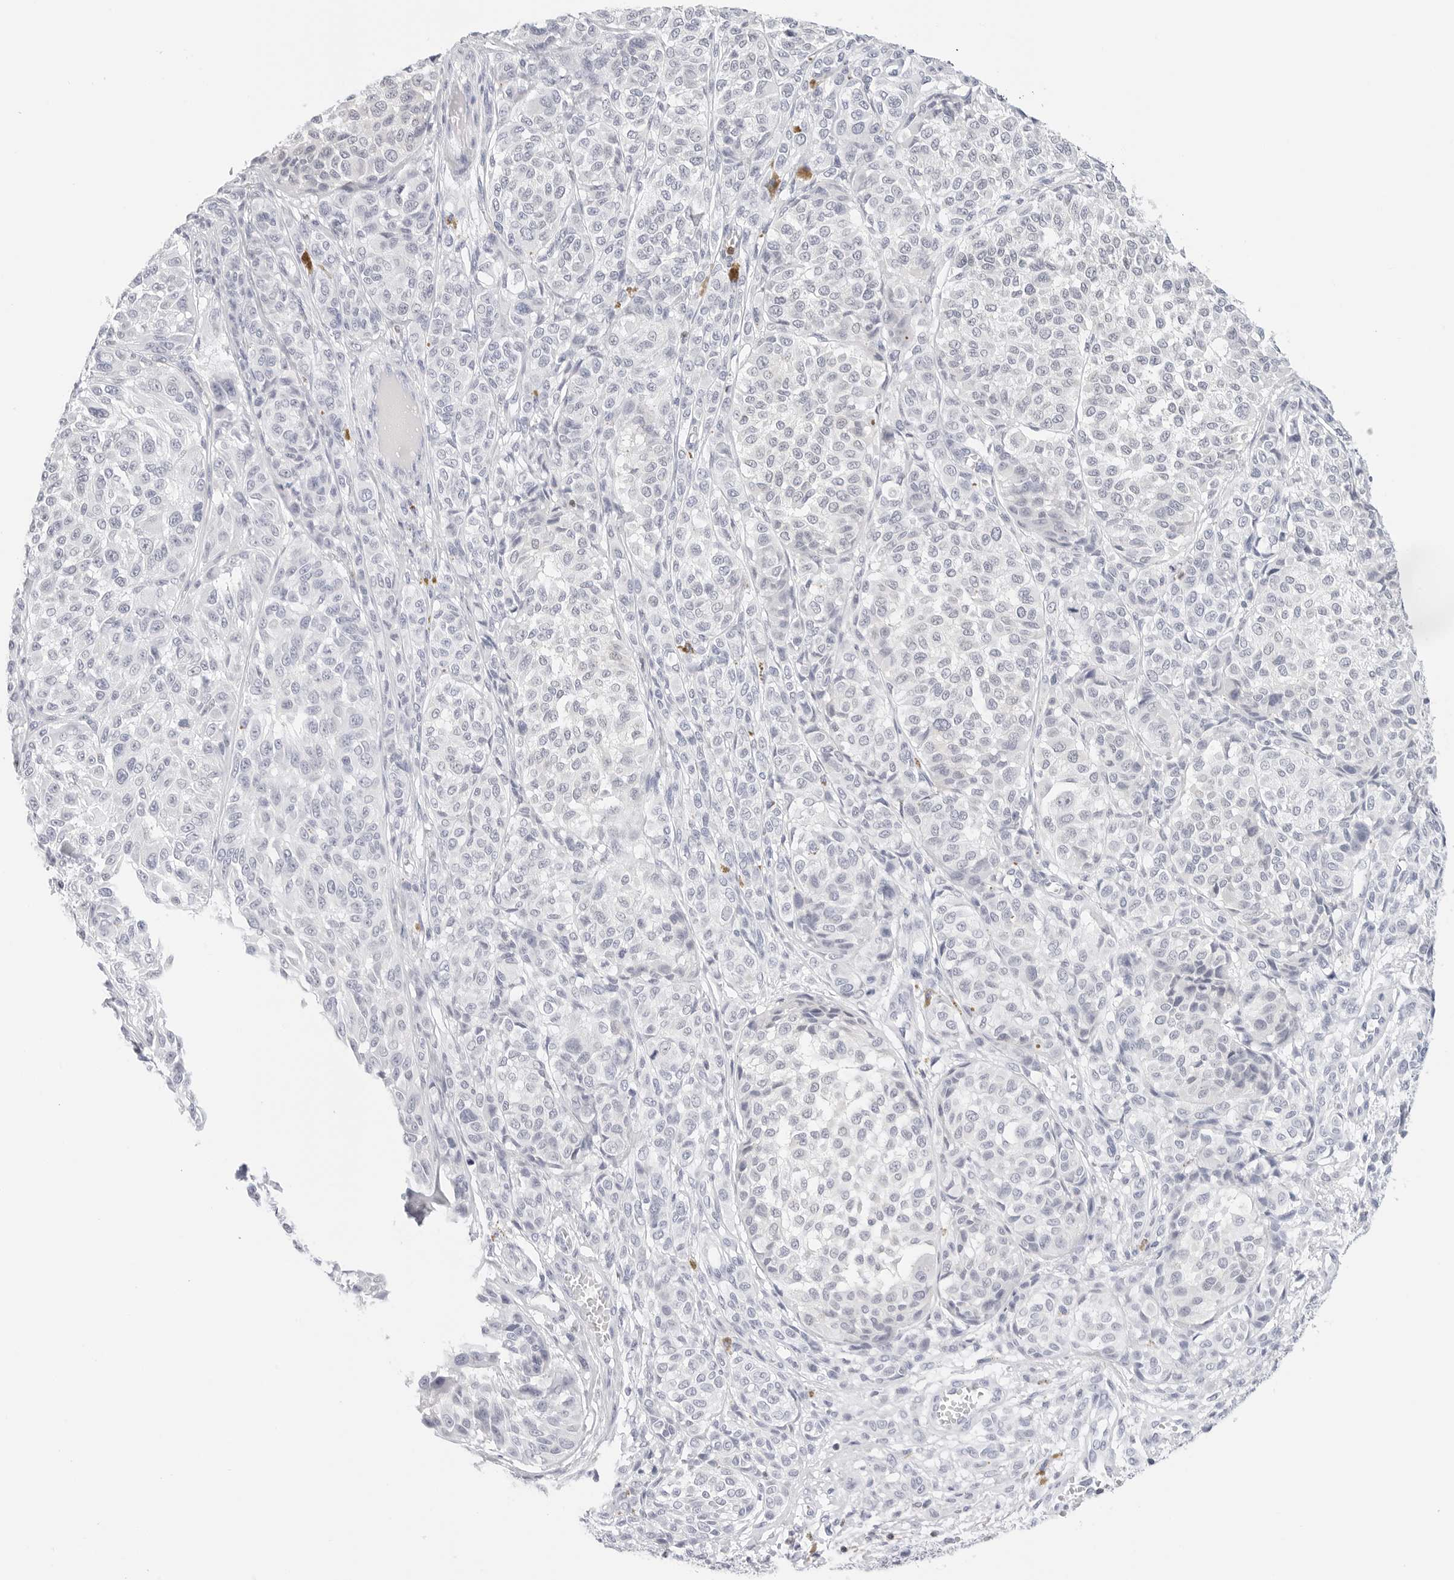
{"staining": {"intensity": "negative", "quantity": "none", "location": "none"}, "tissue": "melanoma", "cell_type": "Tumor cells", "image_type": "cancer", "snomed": [{"axis": "morphology", "description": "Malignant melanoma, NOS"}, {"axis": "topography", "description": "Skin"}], "caption": "Human melanoma stained for a protein using immunohistochemistry demonstrates no positivity in tumor cells.", "gene": "SLC9A3R1", "patient": {"sex": "male", "age": 83}}